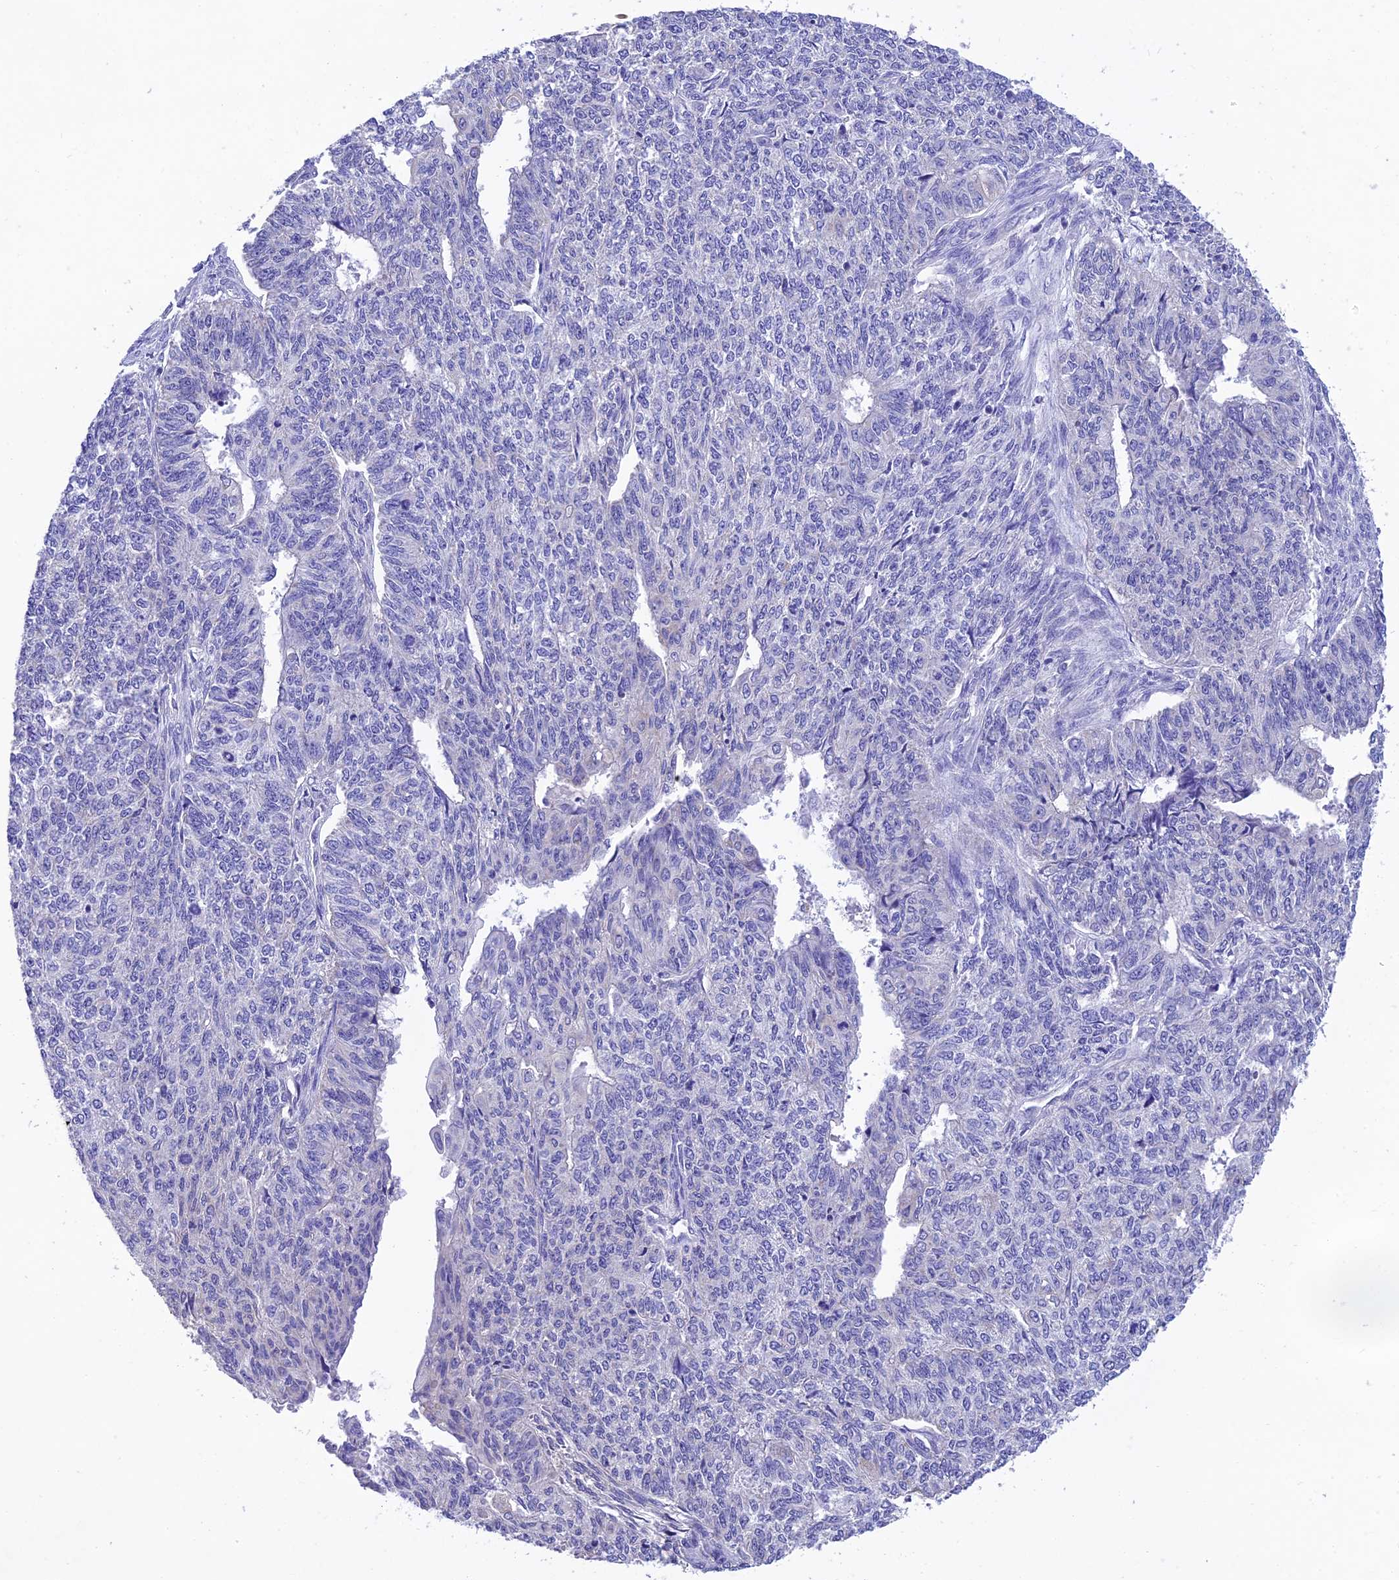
{"staining": {"intensity": "negative", "quantity": "none", "location": "none"}, "tissue": "endometrial cancer", "cell_type": "Tumor cells", "image_type": "cancer", "snomed": [{"axis": "morphology", "description": "Adenocarcinoma, NOS"}, {"axis": "topography", "description": "Endometrium"}], "caption": "This image is of endometrial cancer stained with immunohistochemistry (IHC) to label a protein in brown with the nuclei are counter-stained blue. There is no expression in tumor cells.", "gene": "MS4A5", "patient": {"sex": "female", "age": 32}}